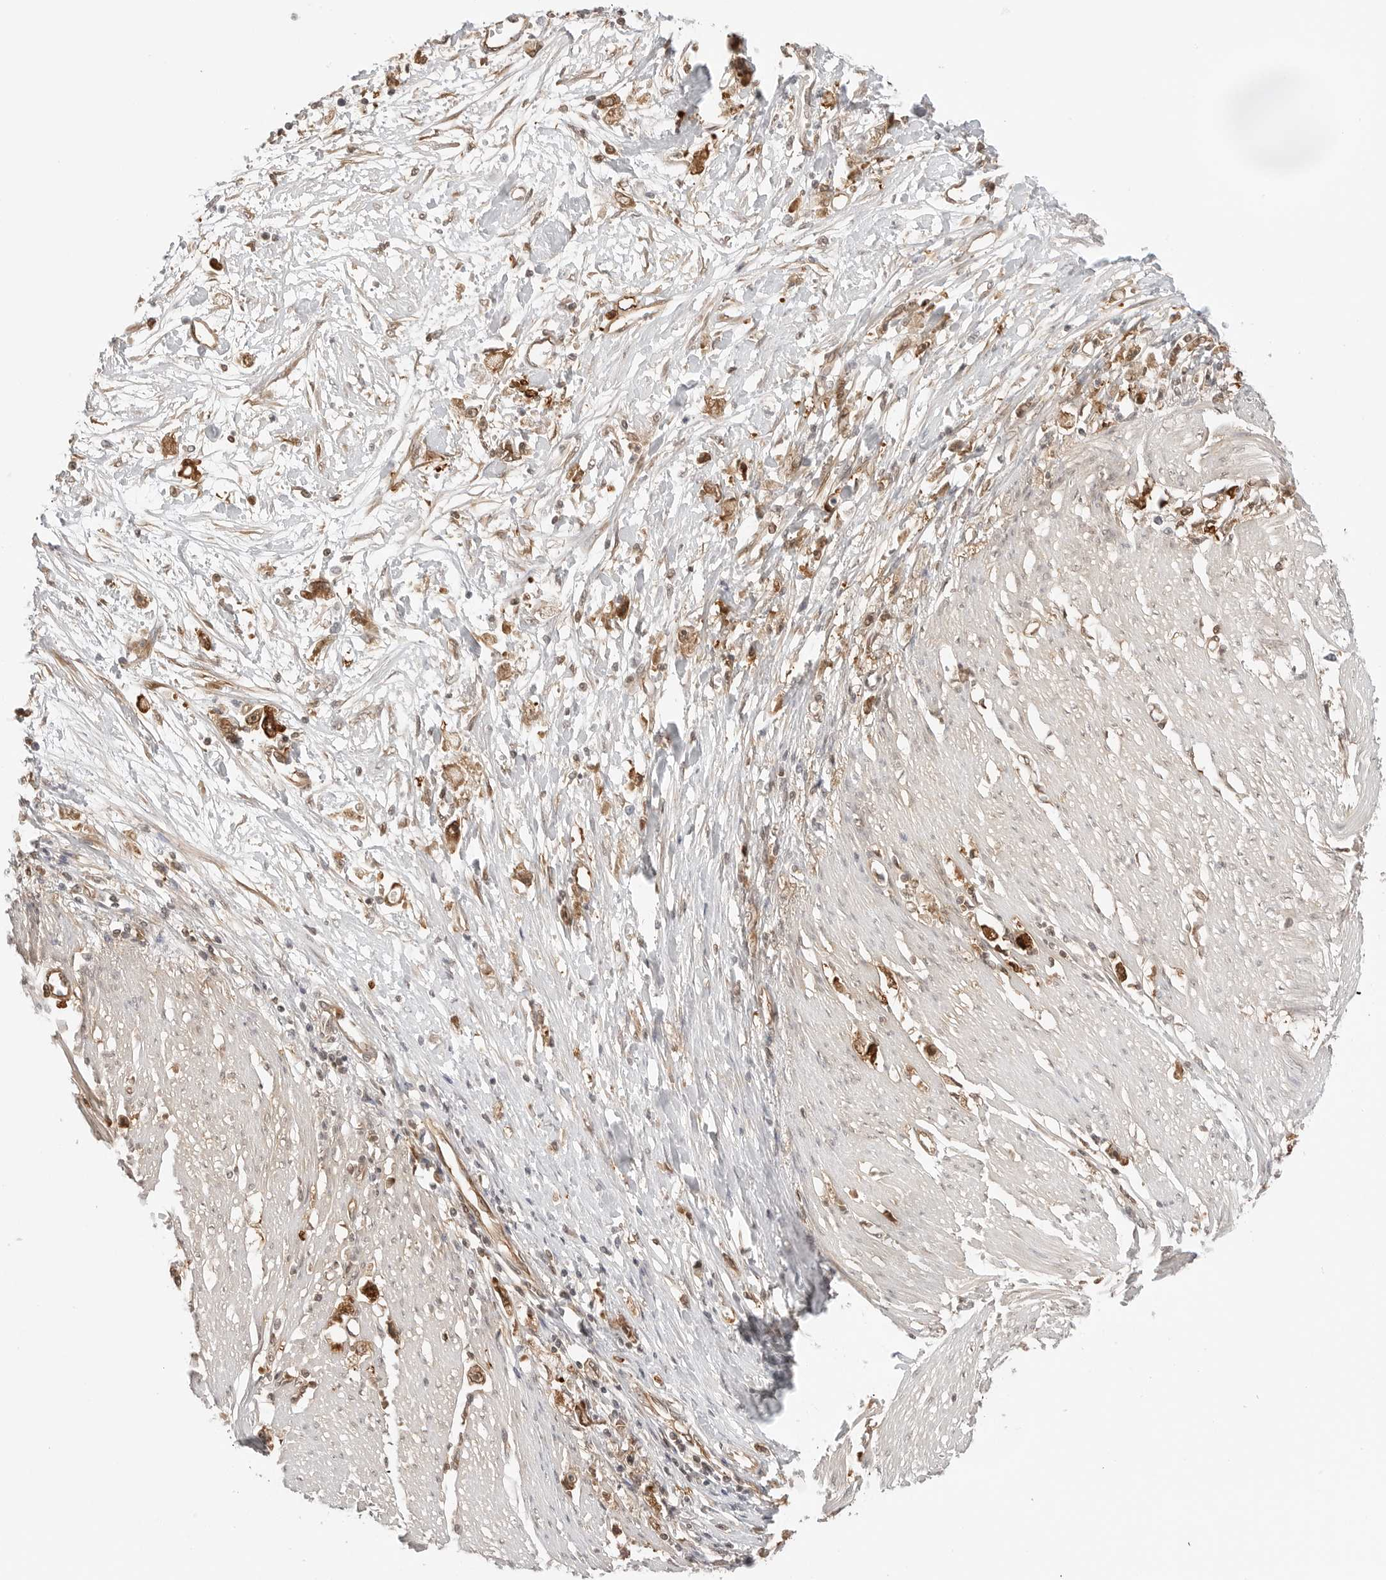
{"staining": {"intensity": "strong", "quantity": ">75%", "location": "cytoplasmic/membranous,nuclear"}, "tissue": "stomach cancer", "cell_type": "Tumor cells", "image_type": "cancer", "snomed": [{"axis": "morphology", "description": "Adenocarcinoma, NOS"}, {"axis": "topography", "description": "Stomach"}], "caption": "A brown stain shows strong cytoplasmic/membranous and nuclear expression of a protein in human stomach cancer (adenocarcinoma) tumor cells. Immunohistochemistry stains the protein in brown and the nuclei are stained blue.", "gene": "NUDC", "patient": {"sex": "female", "age": 59}}